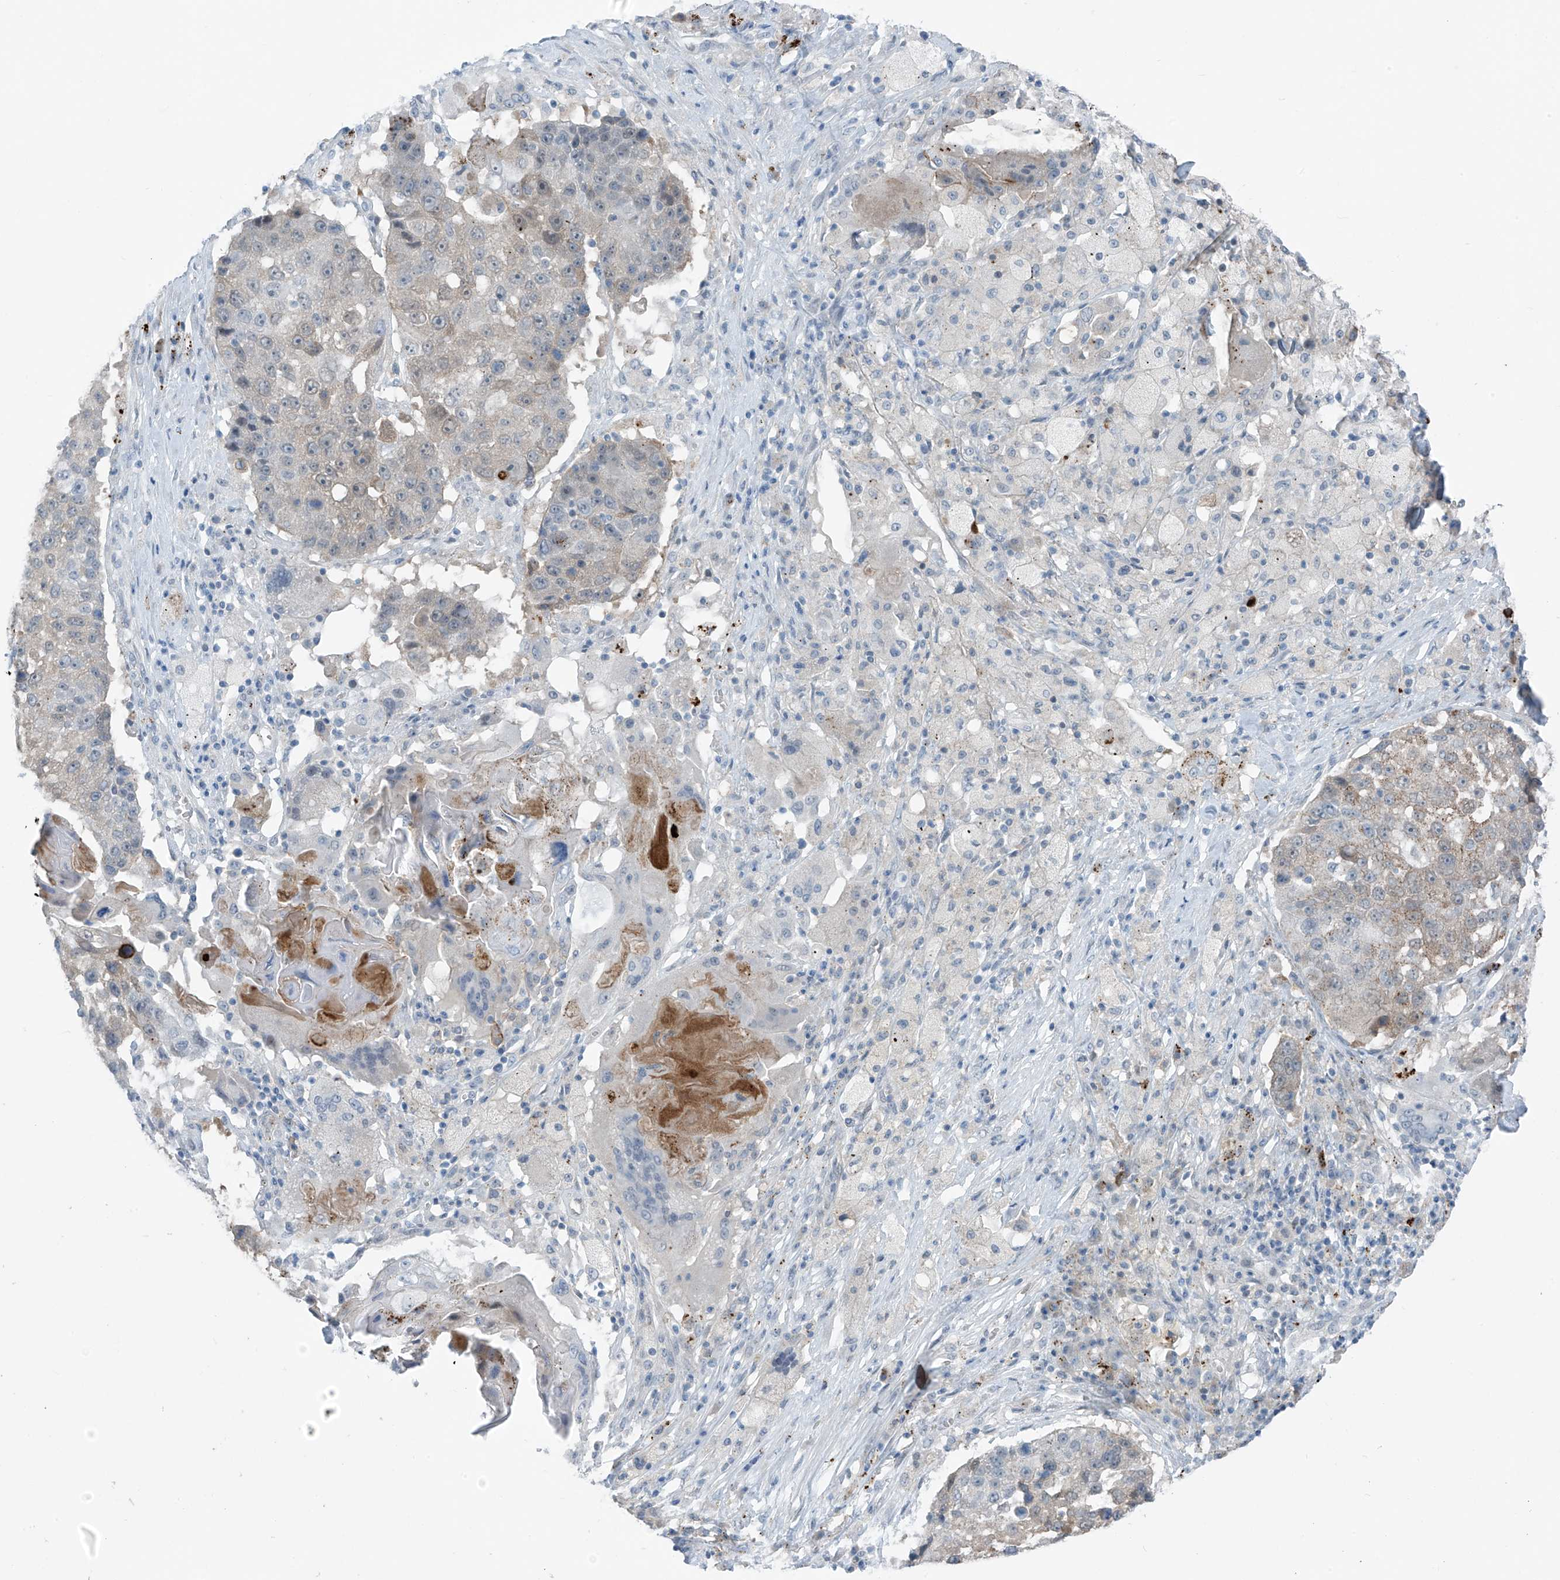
{"staining": {"intensity": "negative", "quantity": "none", "location": "none"}, "tissue": "lung cancer", "cell_type": "Tumor cells", "image_type": "cancer", "snomed": [{"axis": "morphology", "description": "Squamous cell carcinoma, NOS"}, {"axis": "topography", "description": "Lung"}], "caption": "This histopathology image is of lung cancer (squamous cell carcinoma) stained with immunohistochemistry (IHC) to label a protein in brown with the nuclei are counter-stained blue. There is no staining in tumor cells.", "gene": "ZNF793", "patient": {"sex": "male", "age": 61}}